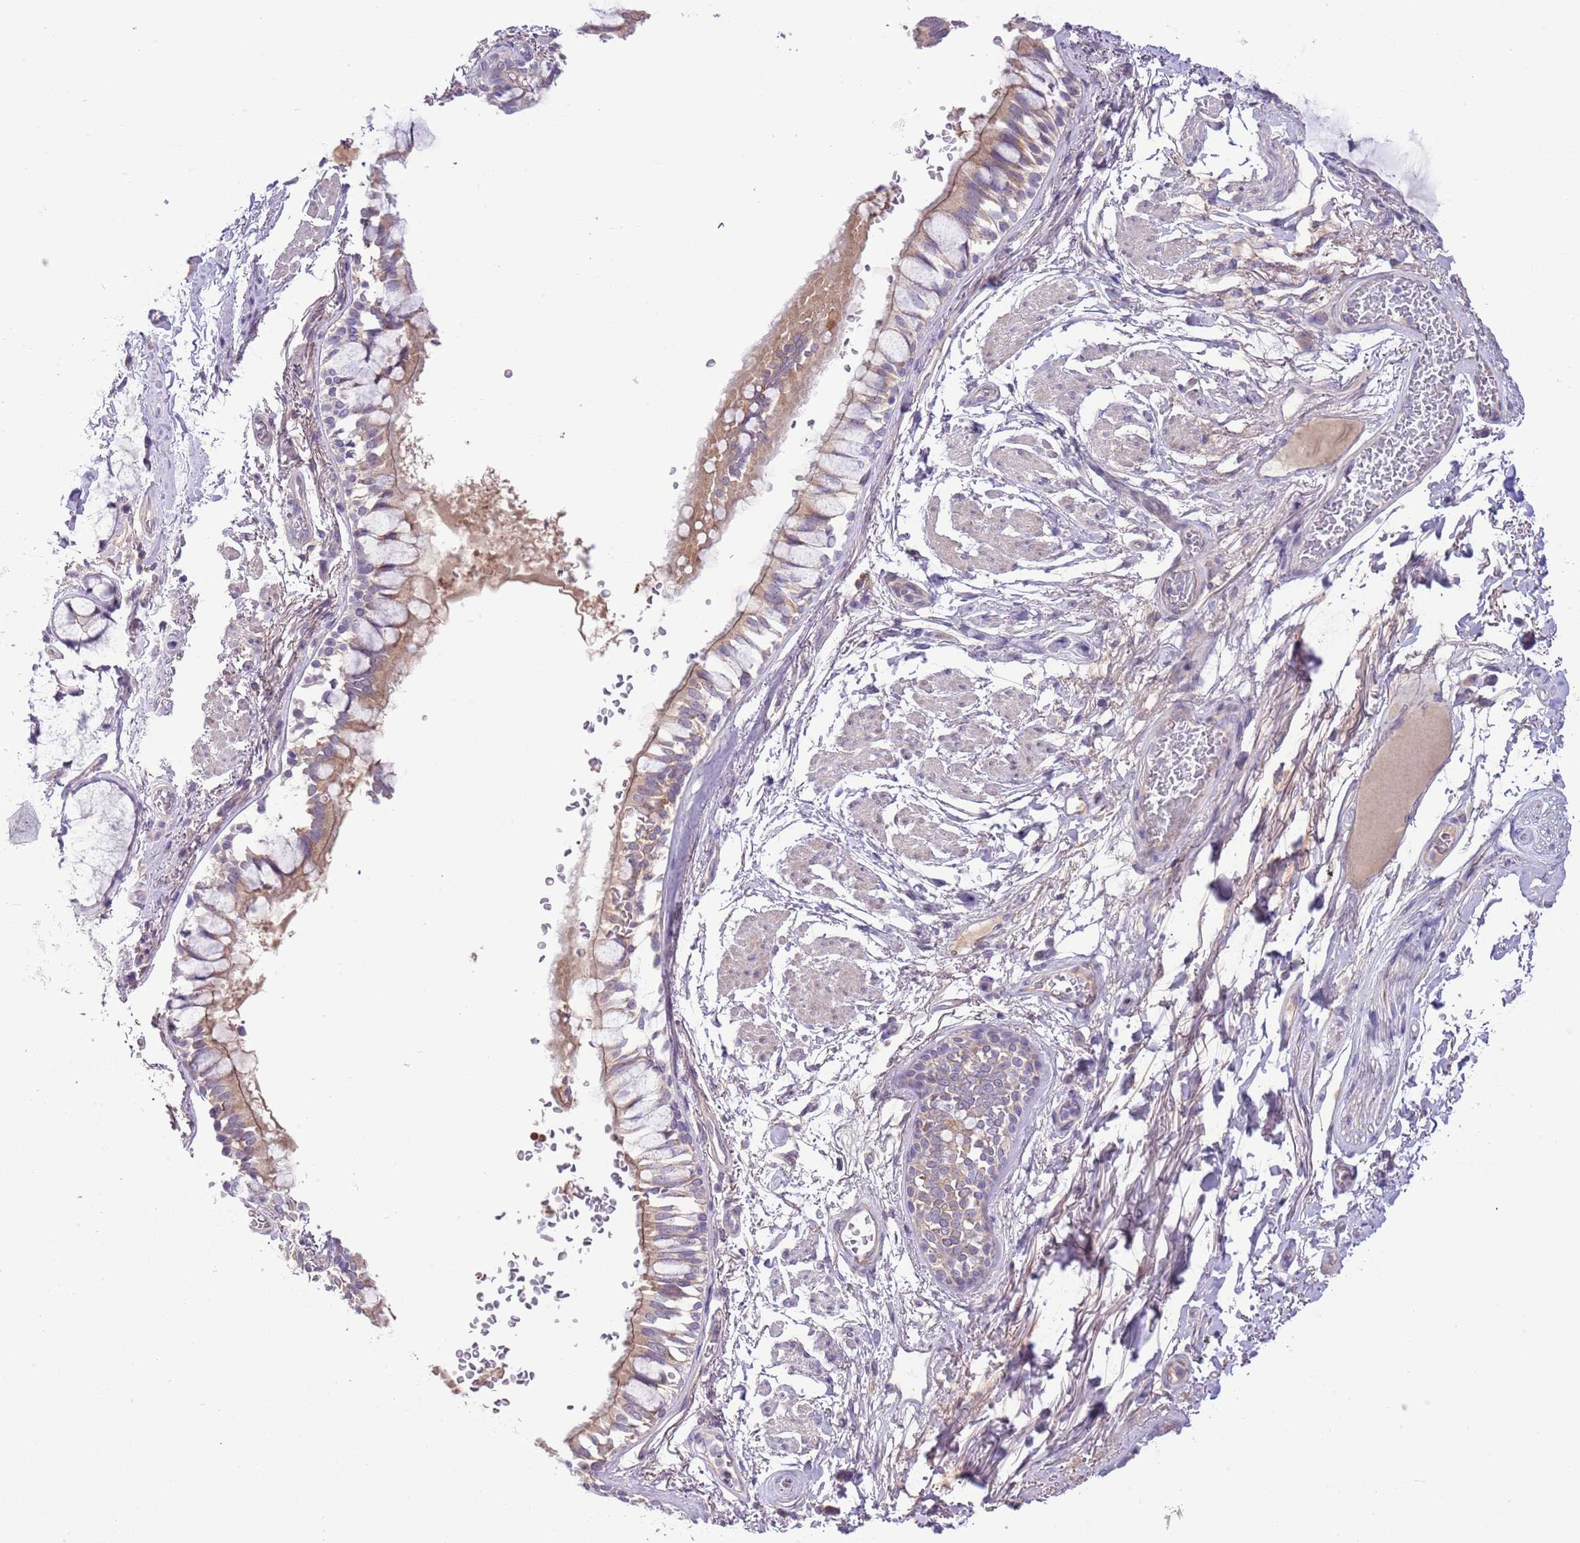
{"staining": {"intensity": "weak", "quantity": ">75%", "location": "cytoplasmic/membranous"}, "tissue": "bronchus", "cell_type": "Respiratory epithelial cells", "image_type": "normal", "snomed": [{"axis": "morphology", "description": "Normal tissue, NOS"}, {"axis": "topography", "description": "Bronchus"}], "caption": "Immunohistochemistry (IHC) (DAB) staining of normal bronchus reveals weak cytoplasmic/membranous protein expression in about >75% of respiratory epithelial cells.", "gene": "FBRSL1", "patient": {"sex": "male", "age": 70}}